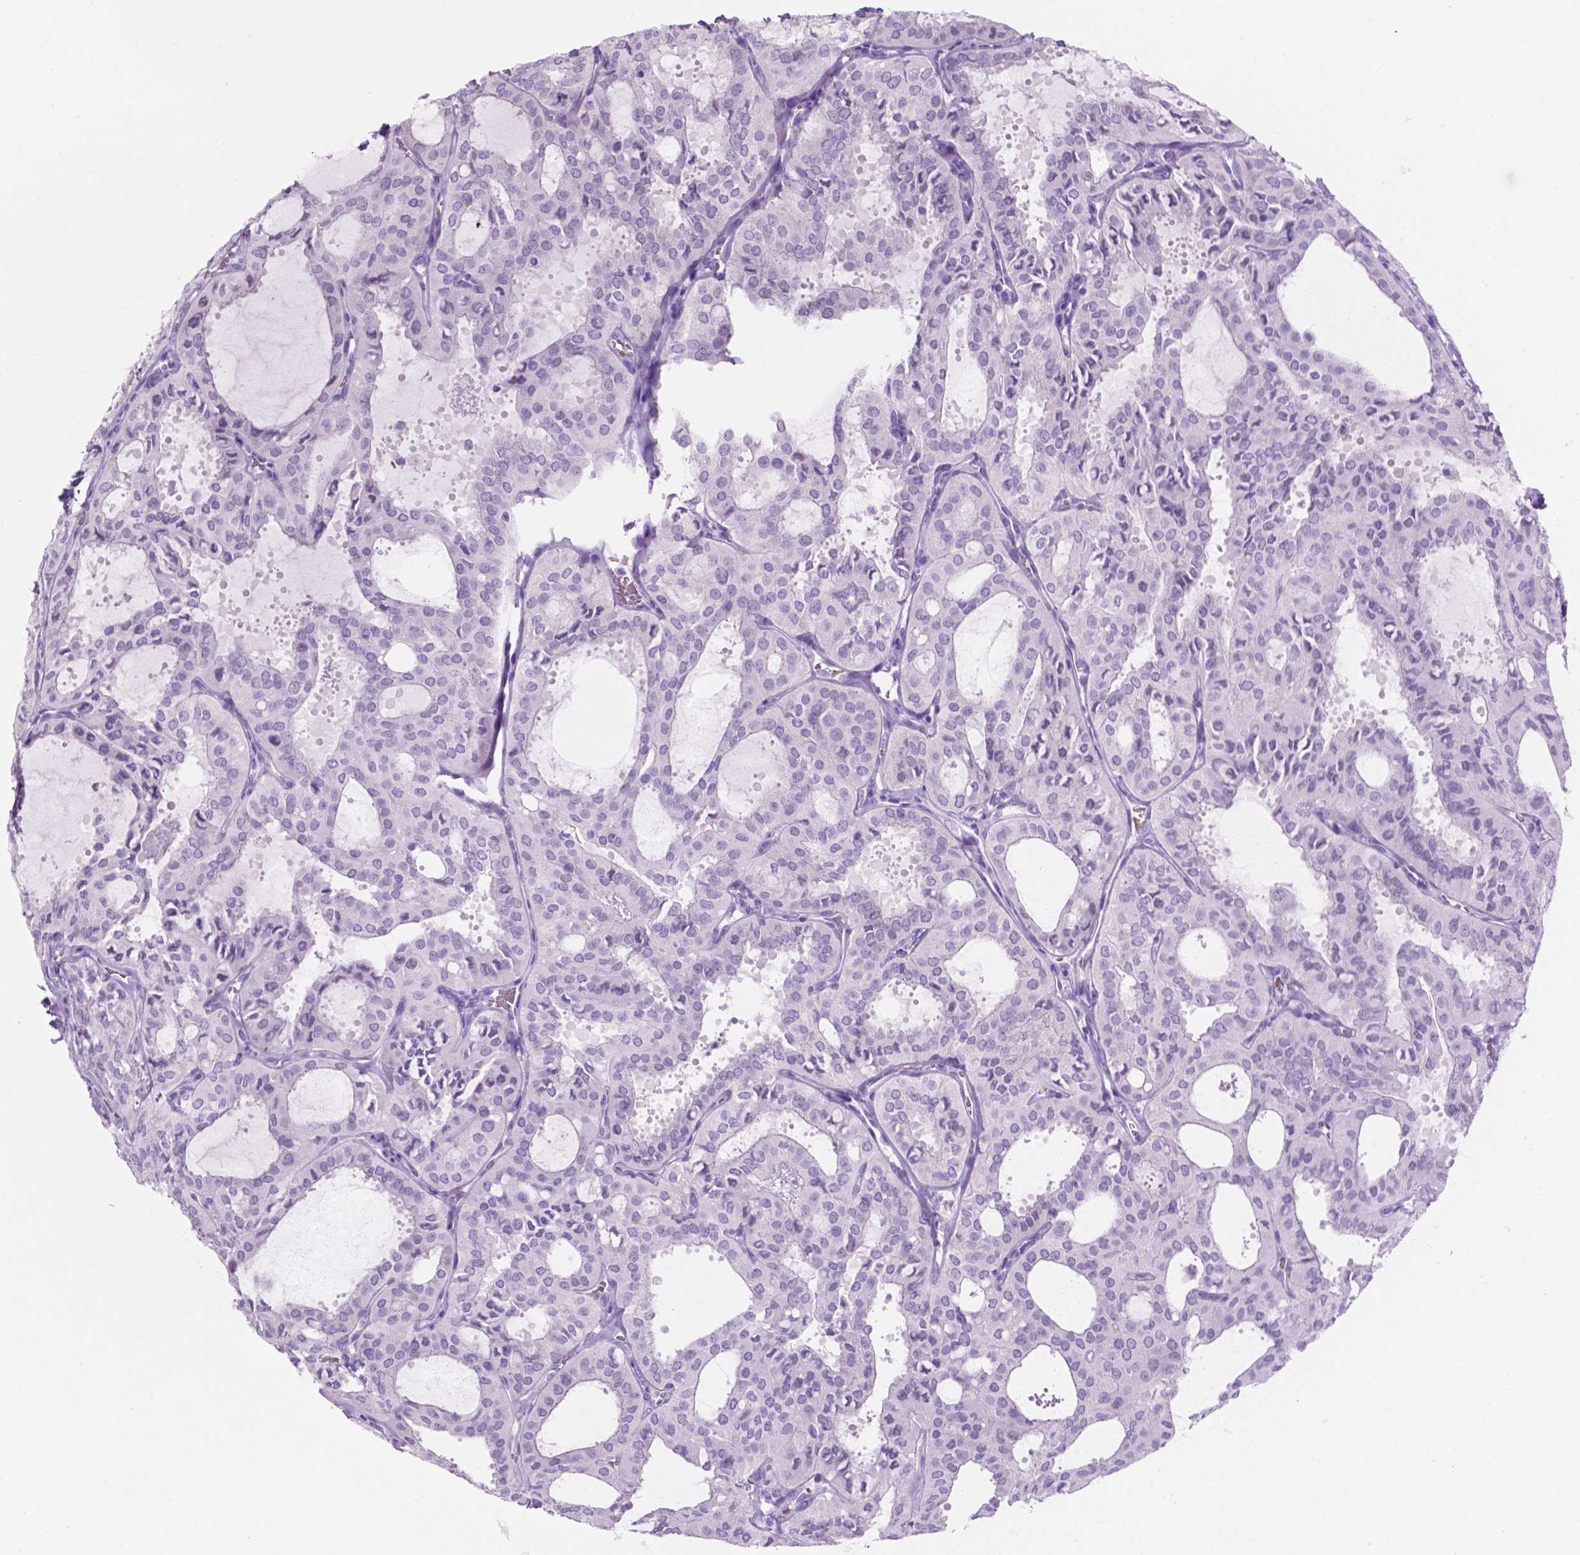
{"staining": {"intensity": "negative", "quantity": "none", "location": "none"}, "tissue": "thyroid cancer", "cell_type": "Tumor cells", "image_type": "cancer", "snomed": [{"axis": "morphology", "description": "Follicular adenoma carcinoma, NOS"}, {"axis": "topography", "description": "Thyroid gland"}], "caption": "This photomicrograph is of thyroid cancer (follicular adenoma carcinoma) stained with immunohistochemistry to label a protein in brown with the nuclei are counter-stained blue. There is no positivity in tumor cells.", "gene": "GRIN2B", "patient": {"sex": "male", "age": 75}}